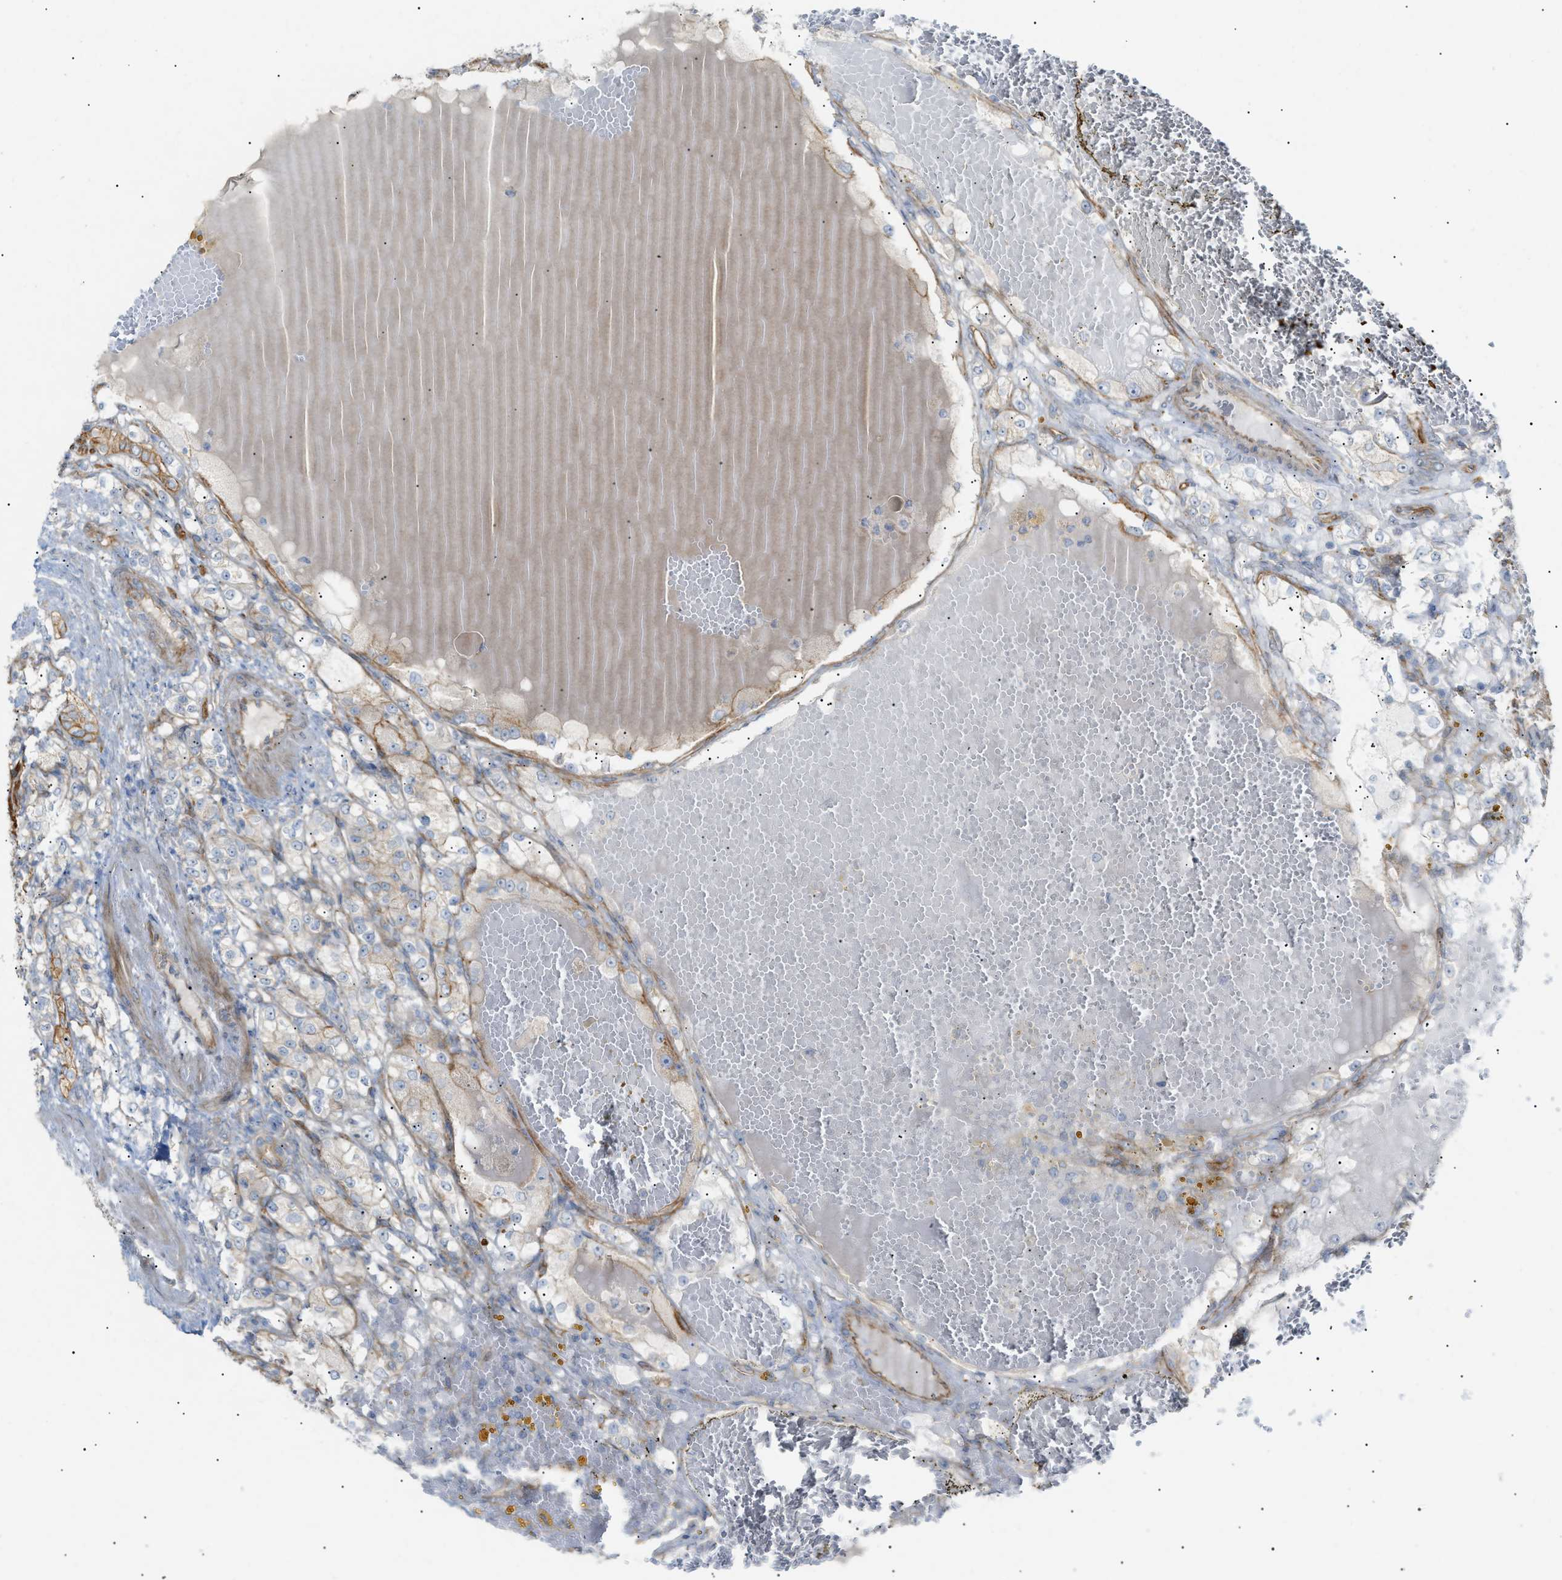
{"staining": {"intensity": "weak", "quantity": "<25%", "location": "cytoplasmic/membranous"}, "tissue": "renal cancer", "cell_type": "Tumor cells", "image_type": "cancer", "snomed": [{"axis": "morphology", "description": "Normal tissue, NOS"}, {"axis": "morphology", "description": "Adenocarcinoma, NOS"}, {"axis": "topography", "description": "Kidney"}], "caption": "A high-resolution micrograph shows IHC staining of renal cancer (adenocarcinoma), which reveals no significant expression in tumor cells.", "gene": "ZFHX2", "patient": {"sex": "male", "age": 61}}